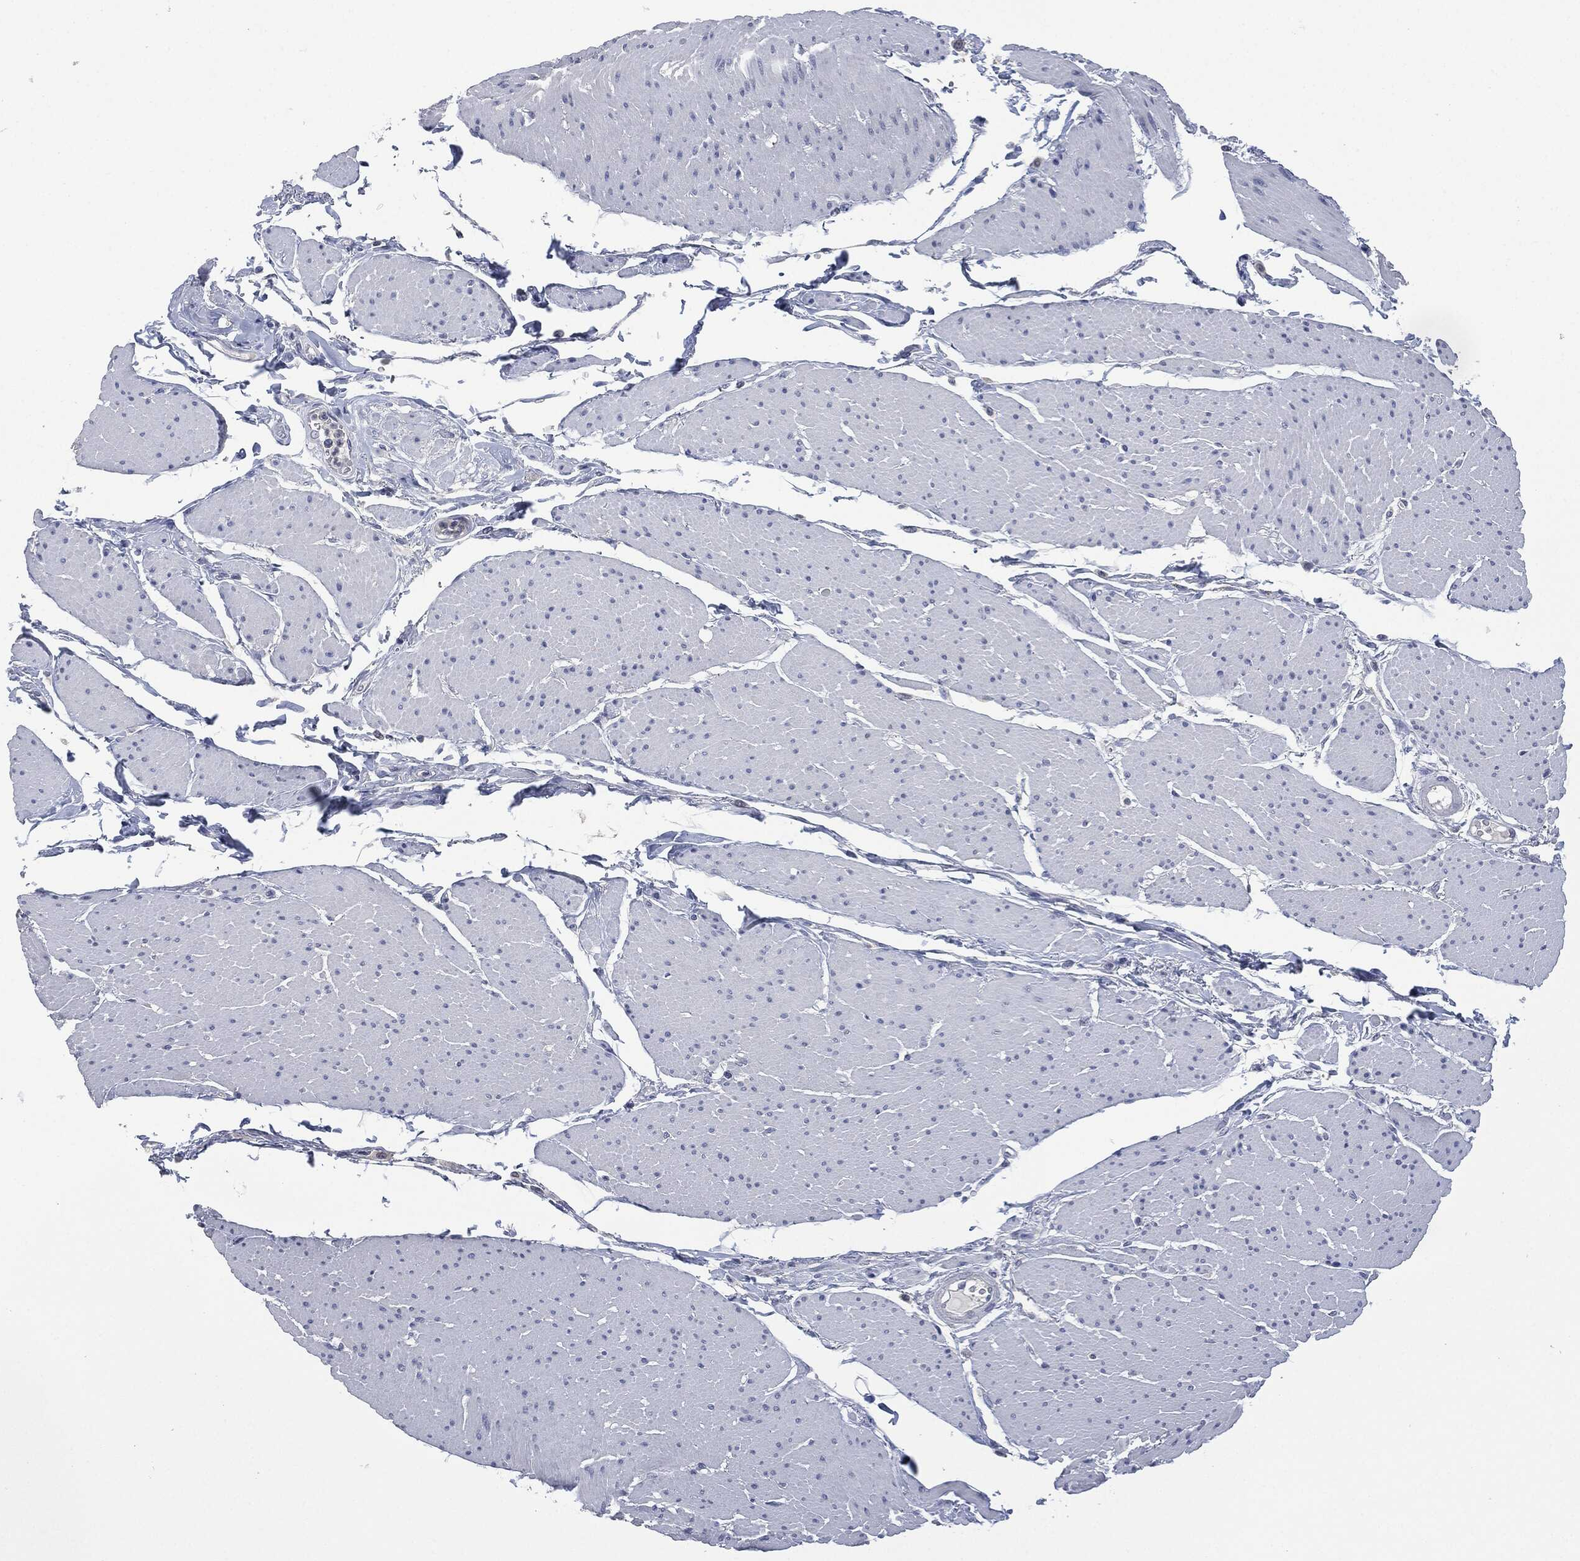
{"staining": {"intensity": "negative", "quantity": "none", "location": "none"}, "tissue": "smooth muscle", "cell_type": "Smooth muscle cells", "image_type": "normal", "snomed": [{"axis": "morphology", "description": "Normal tissue, NOS"}, {"axis": "topography", "description": "Smooth muscle"}, {"axis": "topography", "description": "Anal"}], "caption": "The photomicrograph displays no staining of smooth muscle cells in unremarkable smooth muscle.", "gene": "IL1RN", "patient": {"sex": "male", "age": 83}}